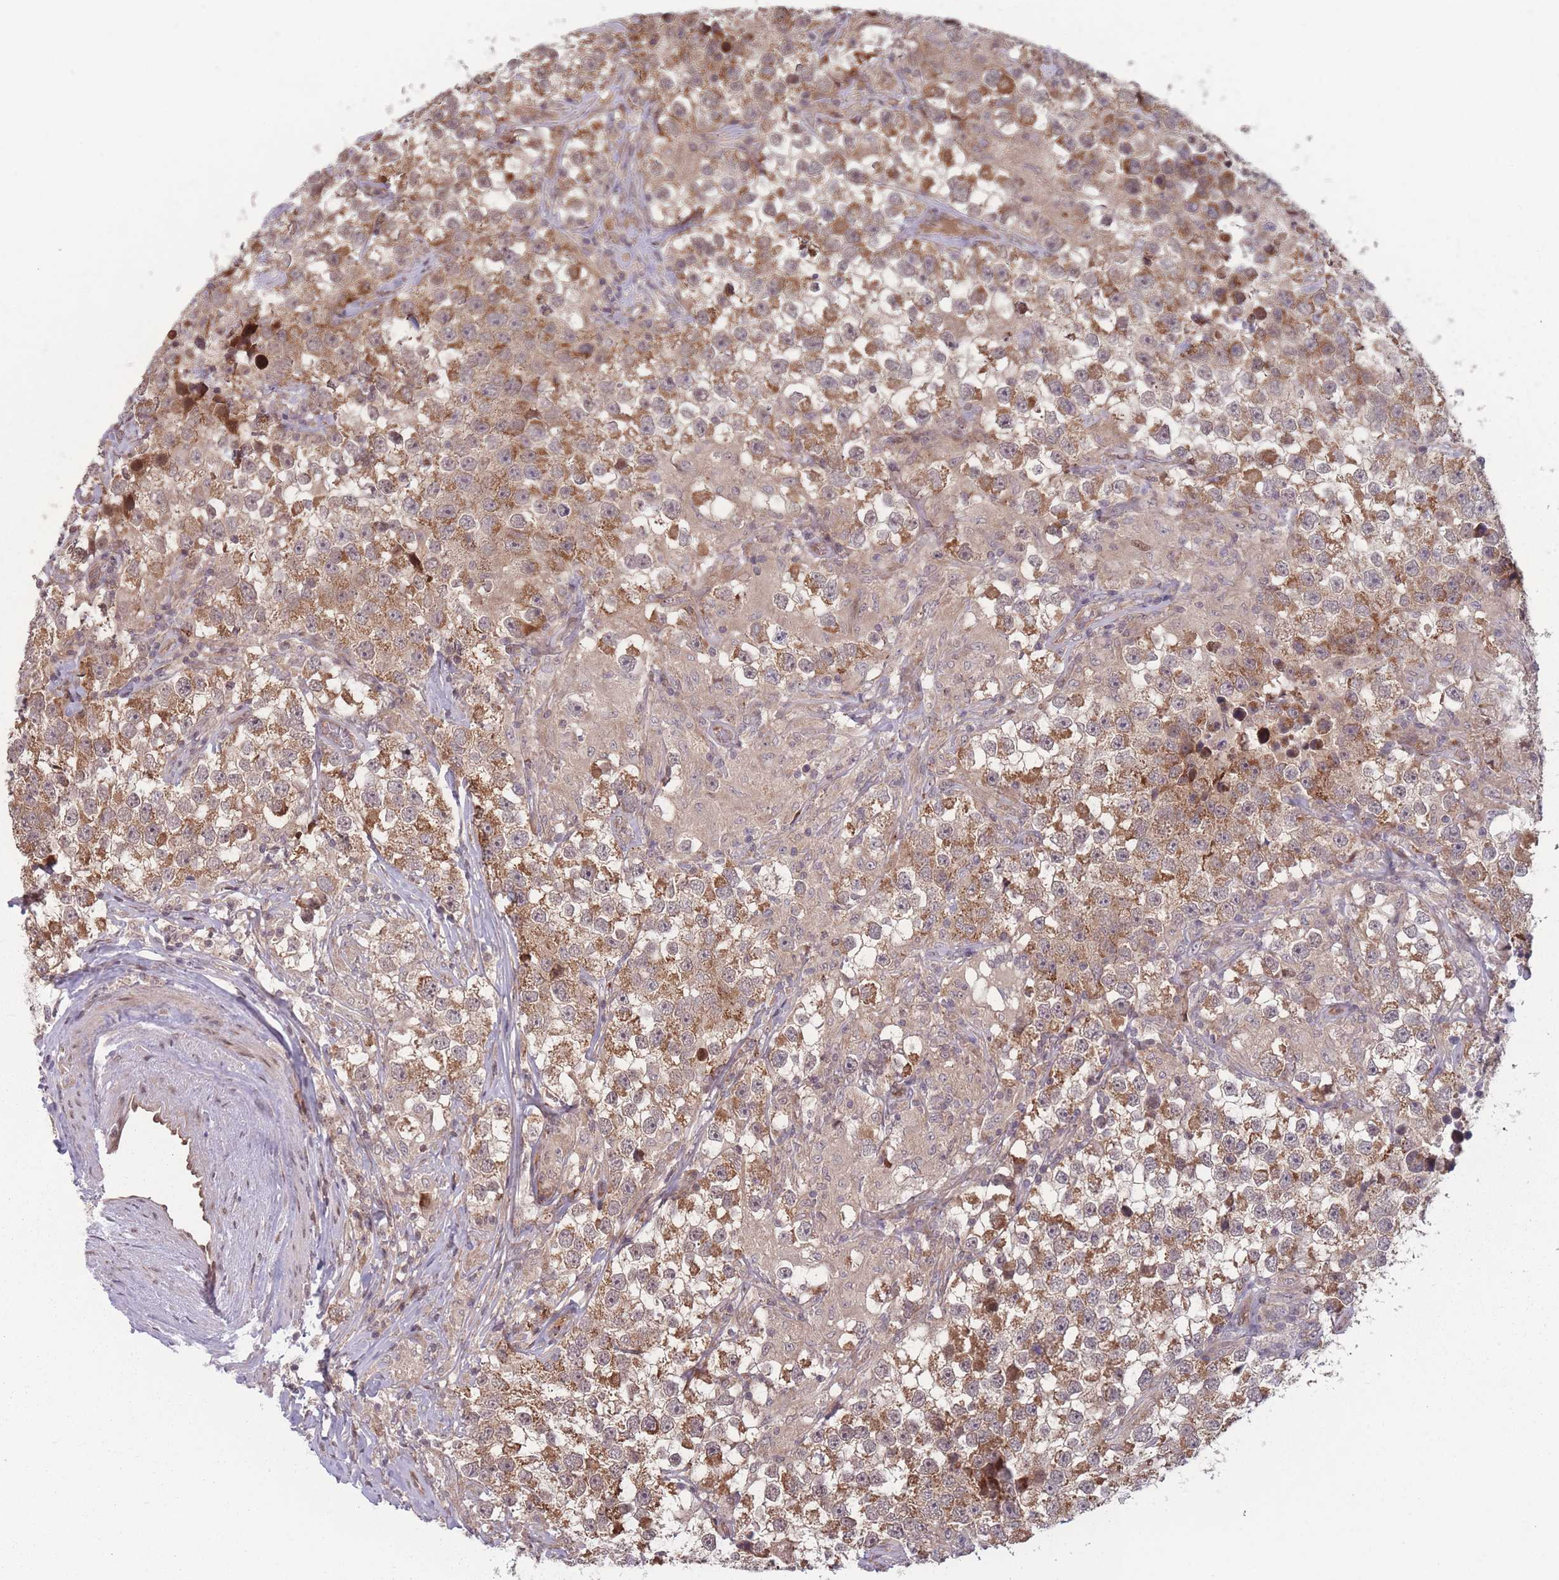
{"staining": {"intensity": "moderate", "quantity": ">75%", "location": "cytoplasmic/membranous"}, "tissue": "testis cancer", "cell_type": "Tumor cells", "image_type": "cancer", "snomed": [{"axis": "morphology", "description": "Seminoma, NOS"}, {"axis": "topography", "description": "Testis"}], "caption": "This micrograph exhibits immunohistochemistry staining of testis seminoma, with medium moderate cytoplasmic/membranous expression in about >75% of tumor cells.", "gene": "RPS18", "patient": {"sex": "male", "age": 46}}